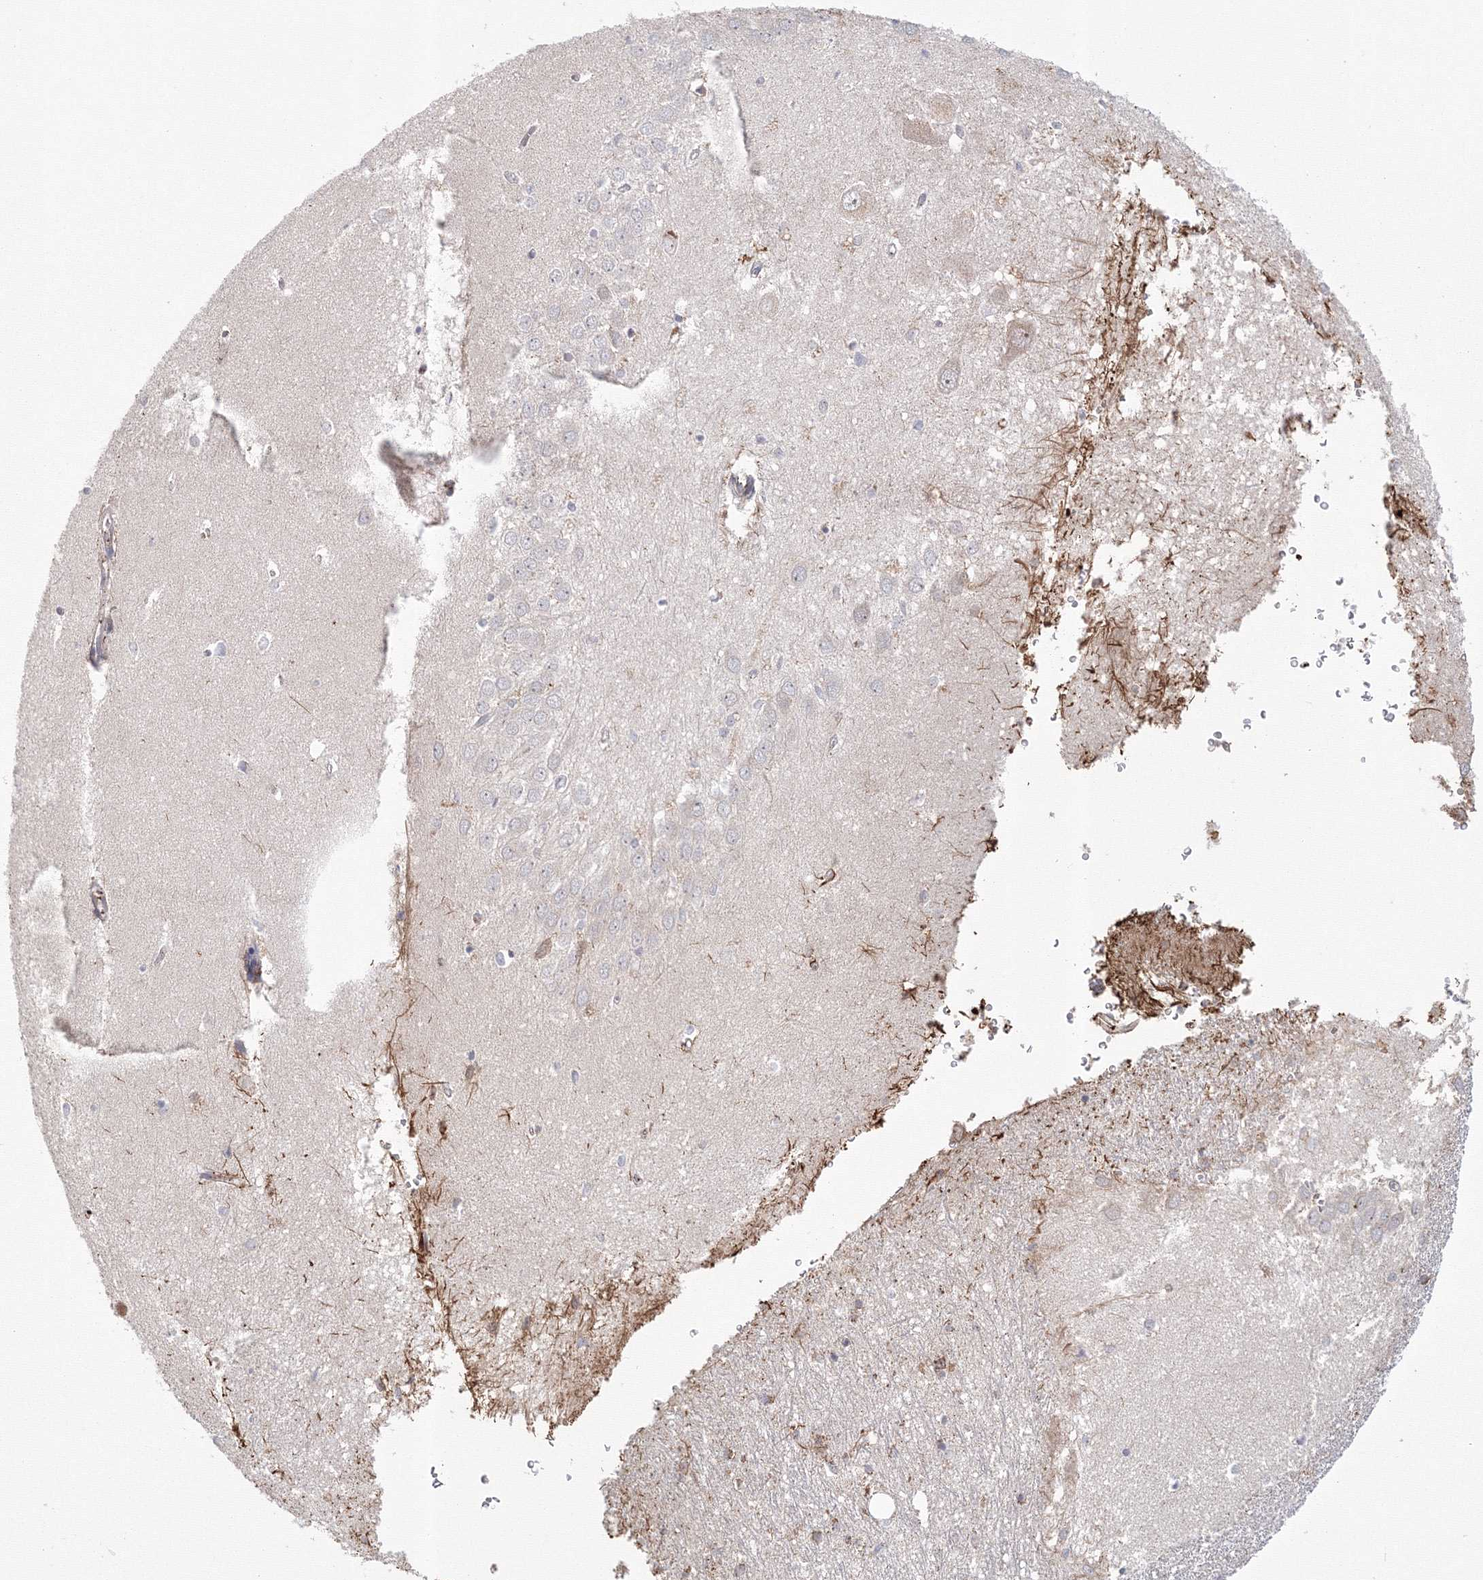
{"staining": {"intensity": "weak", "quantity": "<25%", "location": "cytoplasmic/membranous"}, "tissue": "hippocampus", "cell_type": "Glial cells", "image_type": "normal", "snomed": [{"axis": "morphology", "description": "Normal tissue, NOS"}, {"axis": "topography", "description": "Hippocampus"}], "caption": "DAB immunohistochemical staining of unremarkable hippocampus exhibits no significant staining in glial cells.", "gene": "GRPEL1", "patient": {"sex": "female", "age": 64}}